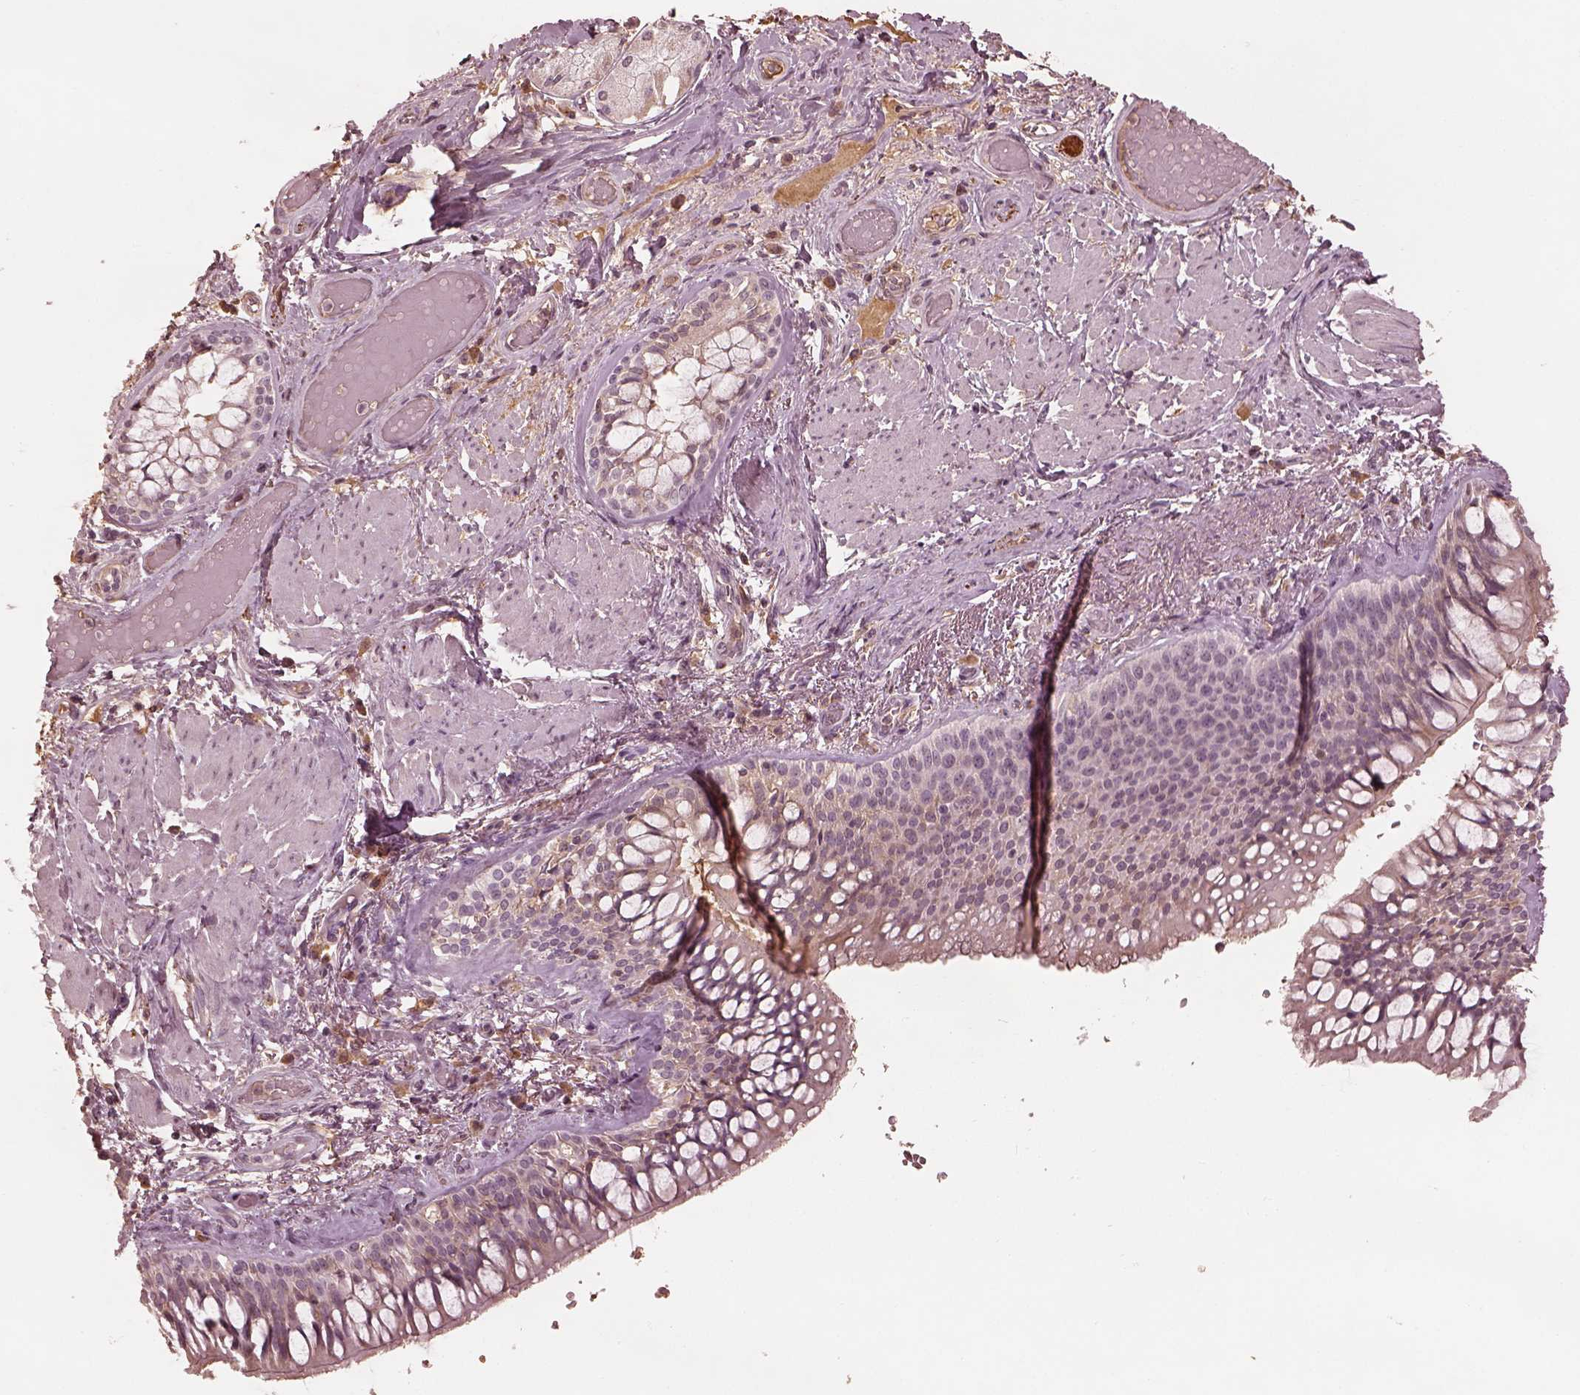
{"staining": {"intensity": "negative", "quantity": "none", "location": "none"}, "tissue": "adipose tissue", "cell_type": "Adipocytes", "image_type": "normal", "snomed": [{"axis": "morphology", "description": "Normal tissue, NOS"}, {"axis": "topography", "description": "Cartilage tissue"}, {"axis": "topography", "description": "Bronchus"}], "caption": "Adipocytes are negative for brown protein staining in unremarkable adipose tissue.", "gene": "CALR3", "patient": {"sex": "male", "age": 64}}